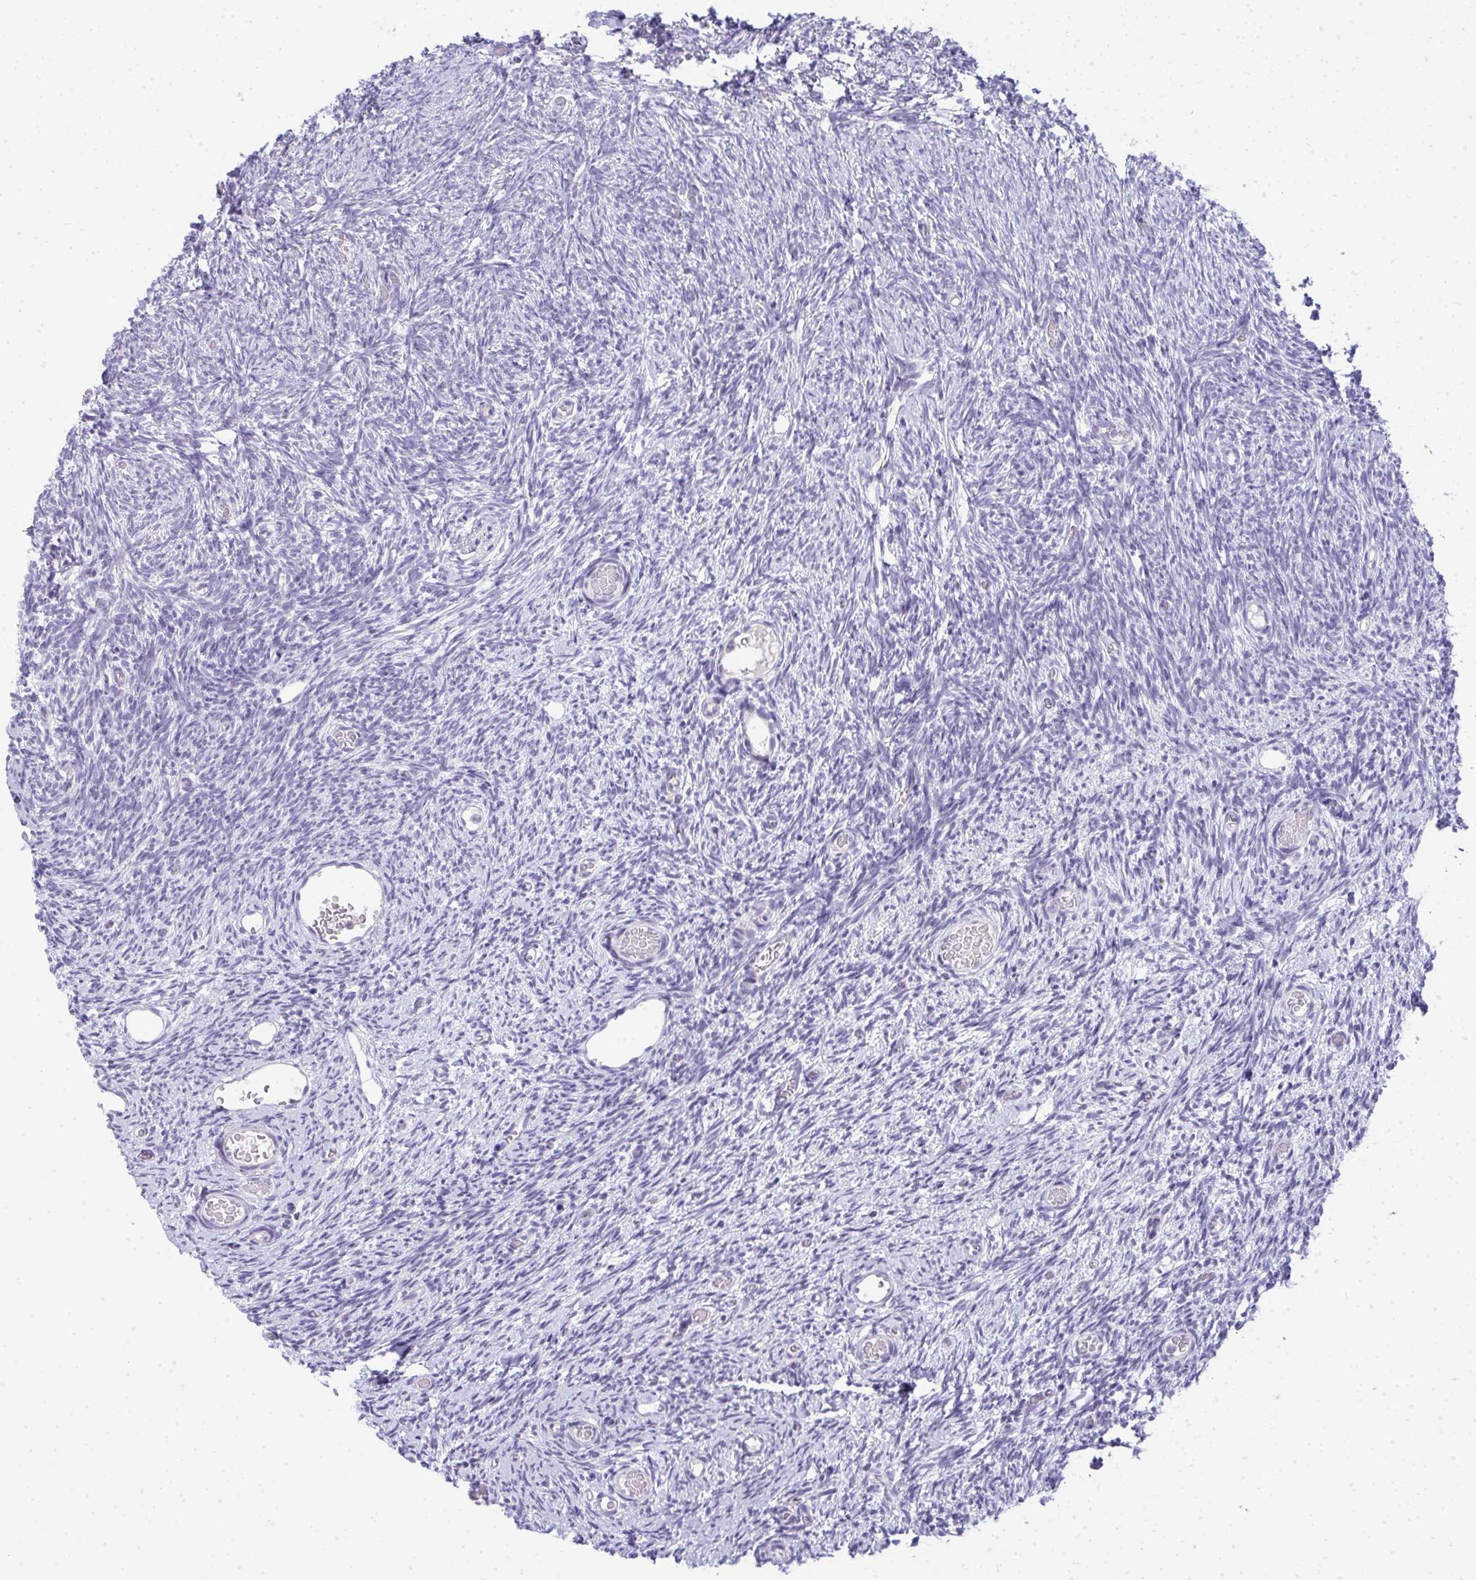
{"staining": {"intensity": "negative", "quantity": "none", "location": "none"}, "tissue": "ovary", "cell_type": "Follicle cells", "image_type": "normal", "snomed": [{"axis": "morphology", "description": "Normal tissue, NOS"}, {"axis": "topography", "description": "Ovary"}], "caption": "Immunohistochemistry image of unremarkable ovary: ovary stained with DAB displays no significant protein staining in follicle cells.", "gene": "VPS4B", "patient": {"sex": "female", "age": 39}}